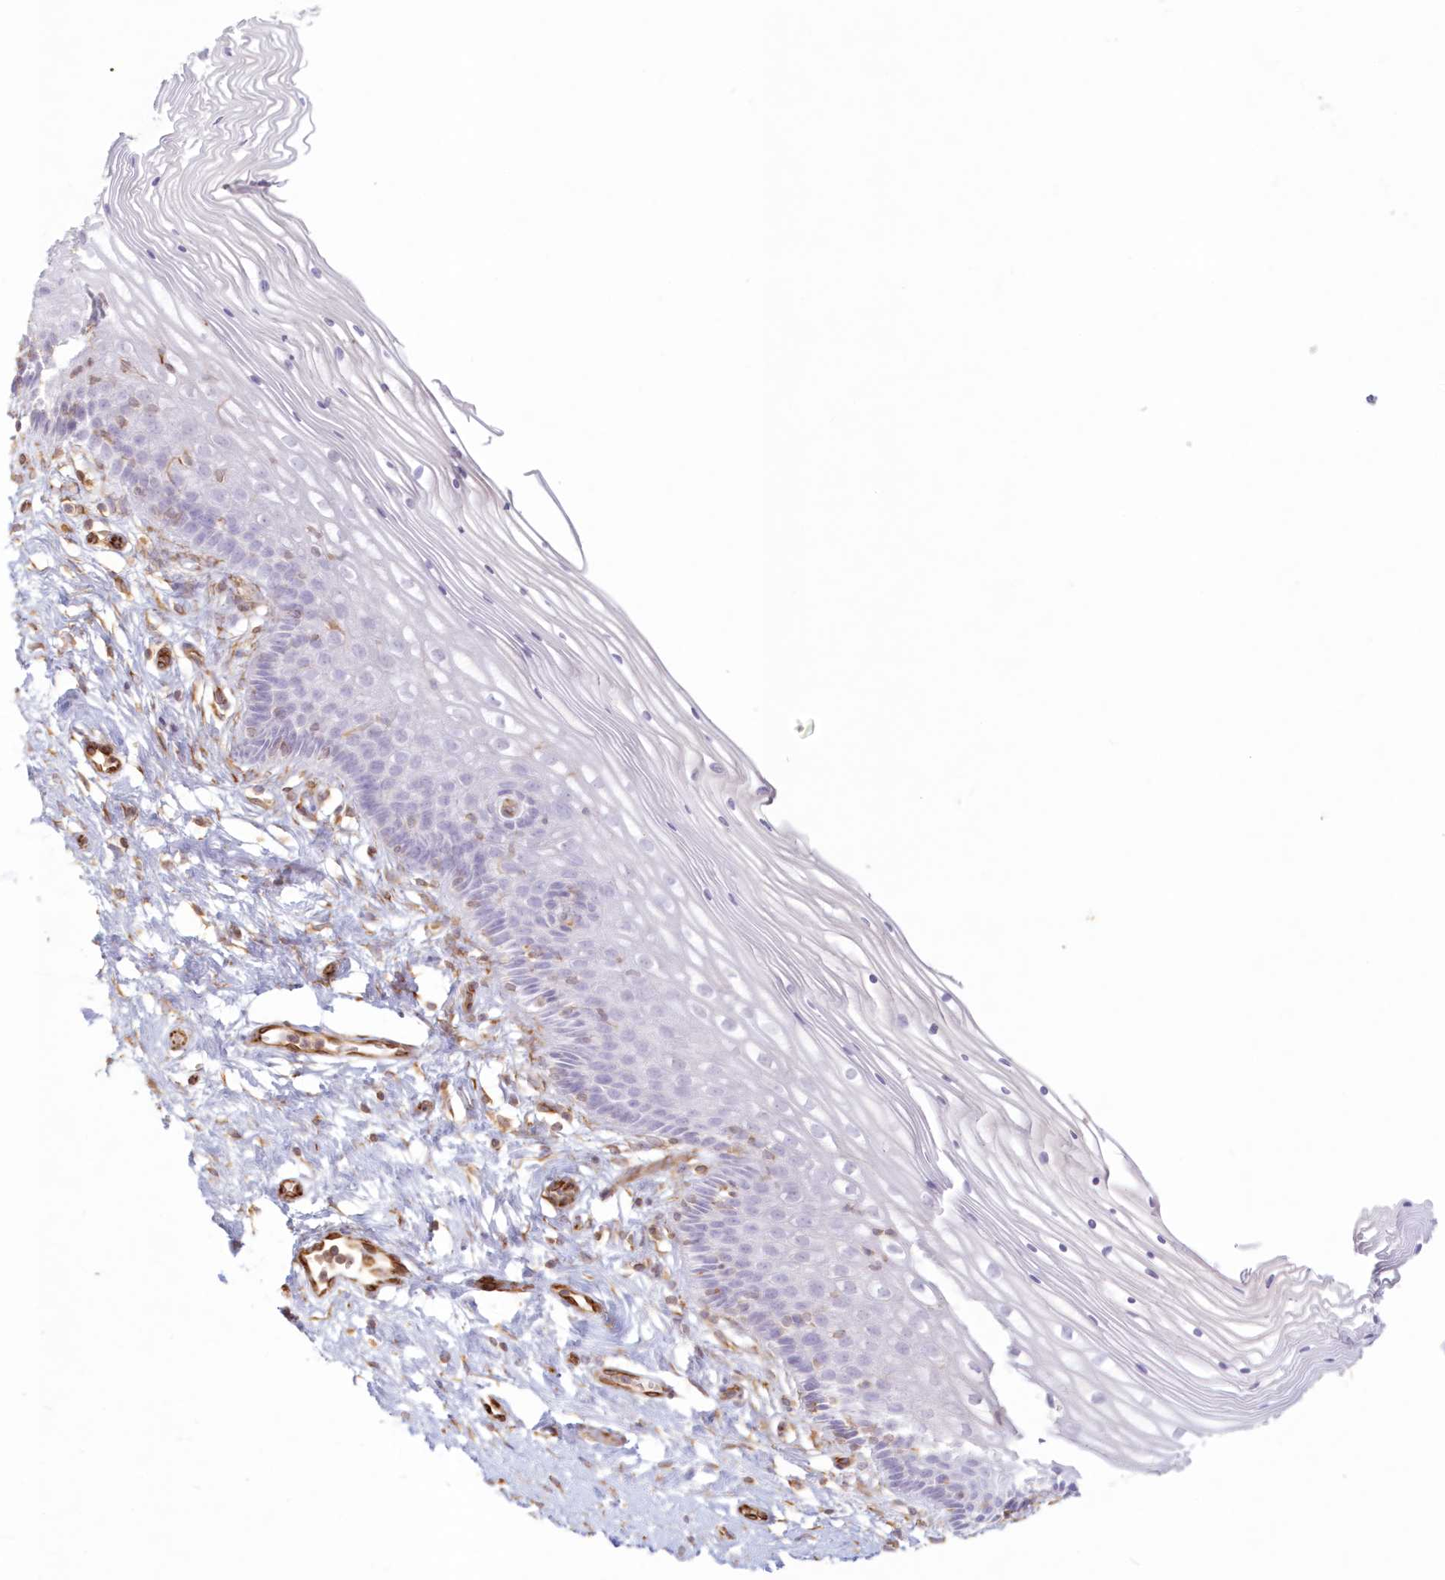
{"staining": {"intensity": "negative", "quantity": "none", "location": "none"}, "tissue": "cervix", "cell_type": "Glandular cells", "image_type": "normal", "snomed": [{"axis": "morphology", "description": "Normal tissue, NOS"}, {"axis": "topography", "description": "Cervix"}], "caption": "Protein analysis of unremarkable cervix displays no significant expression in glandular cells. (DAB (3,3'-diaminobenzidine) immunohistochemistry (IHC), high magnification).", "gene": "DMRTB1", "patient": {"sex": "female", "age": 33}}